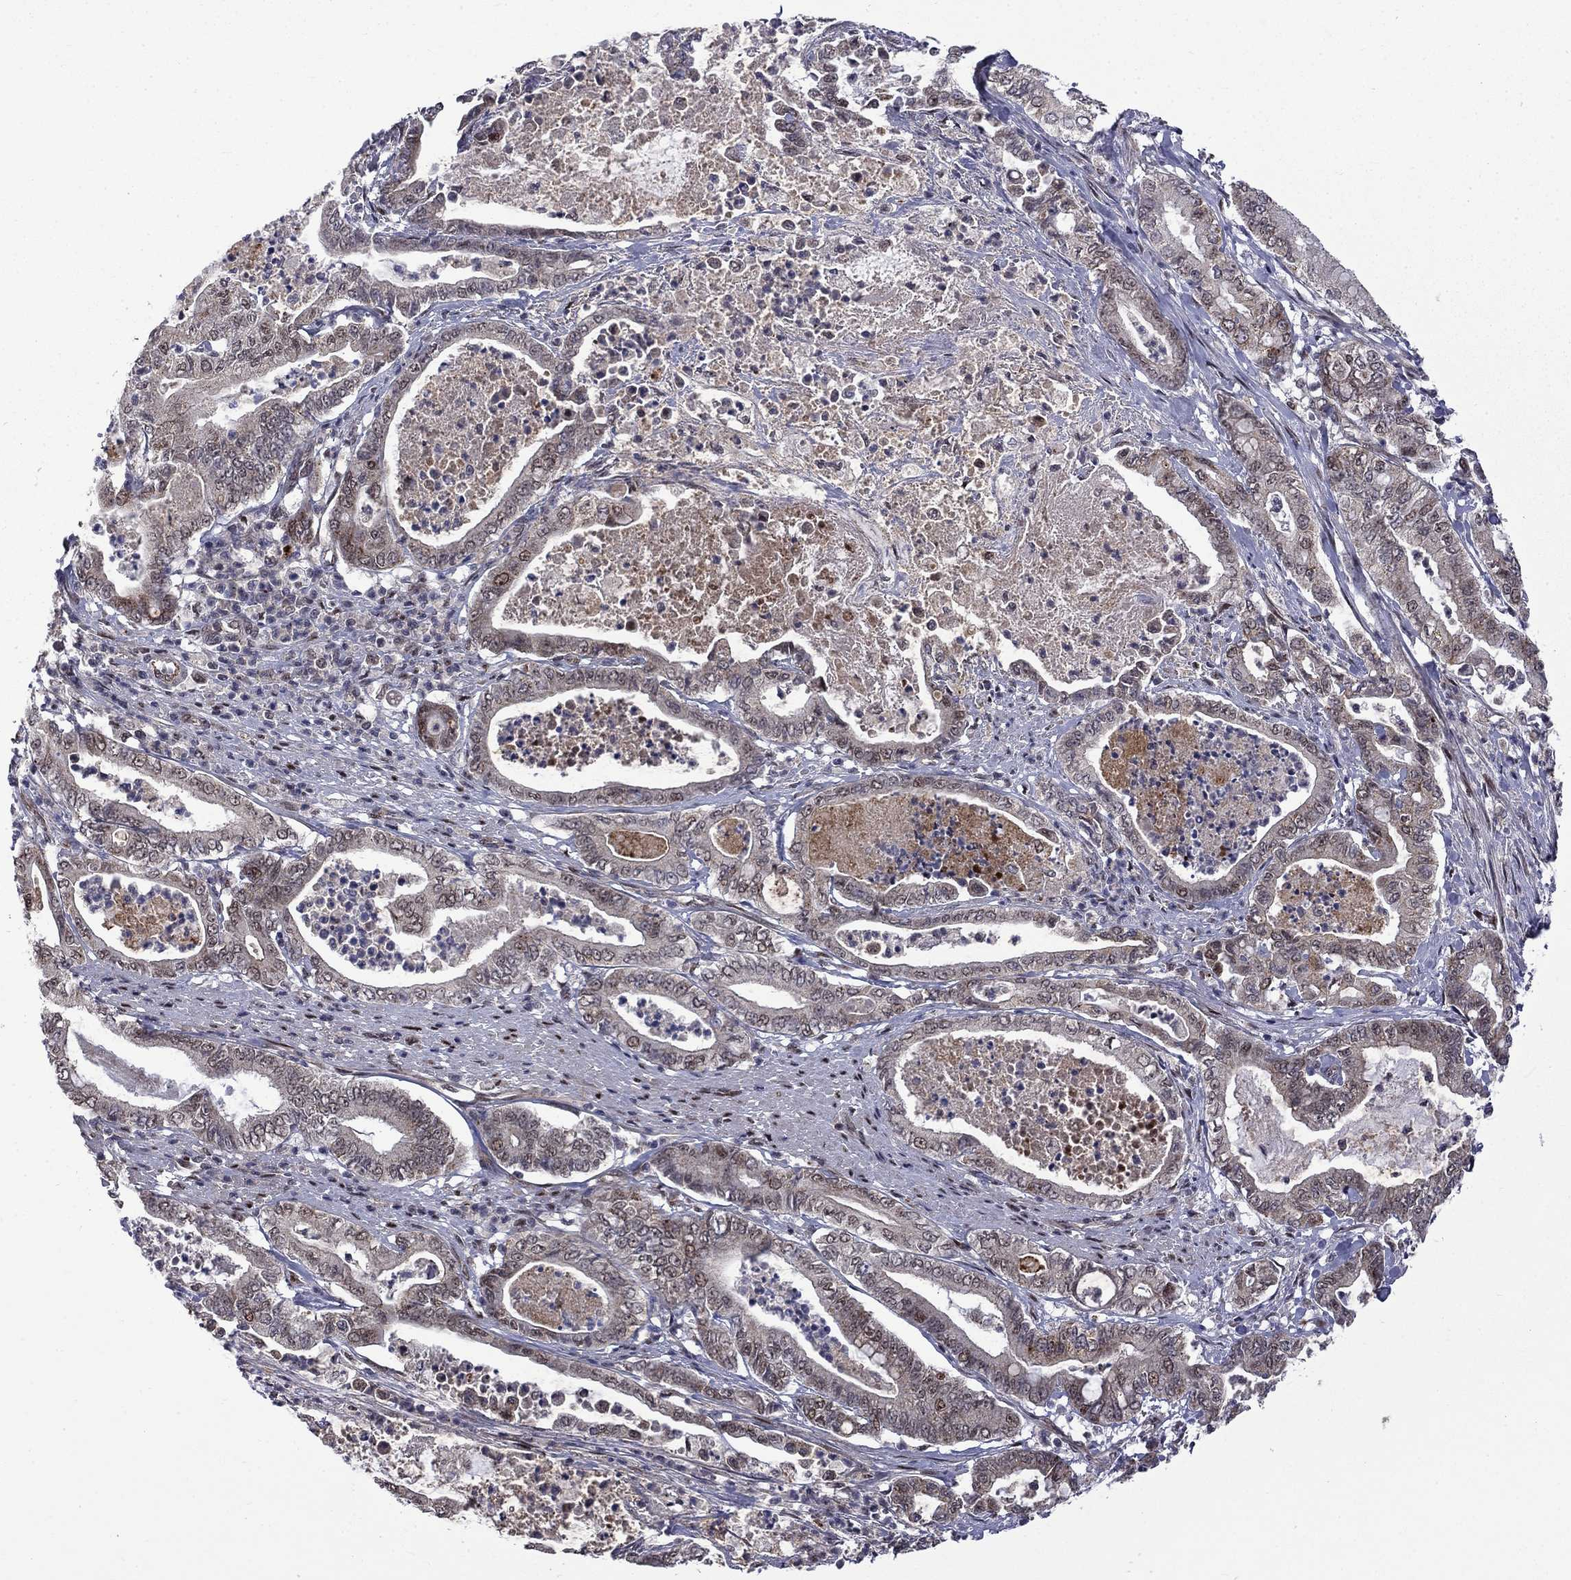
{"staining": {"intensity": "moderate", "quantity": "<25%", "location": "nuclear"}, "tissue": "pancreatic cancer", "cell_type": "Tumor cells", "image_type": "cancer", "snomed": [{"axis": "morphology", "description": "Adenocarcinoma, NOS"}, {"axis": "topography", "description": "Pancreas"}], "caption": "Pancreatic adenocarcinoma stained with a brown dye shows moderate nuclear positive staining in about <25% of tumor cells.", "gene": "KPNA3", "patient": {"sex": "male", "age": 71}}